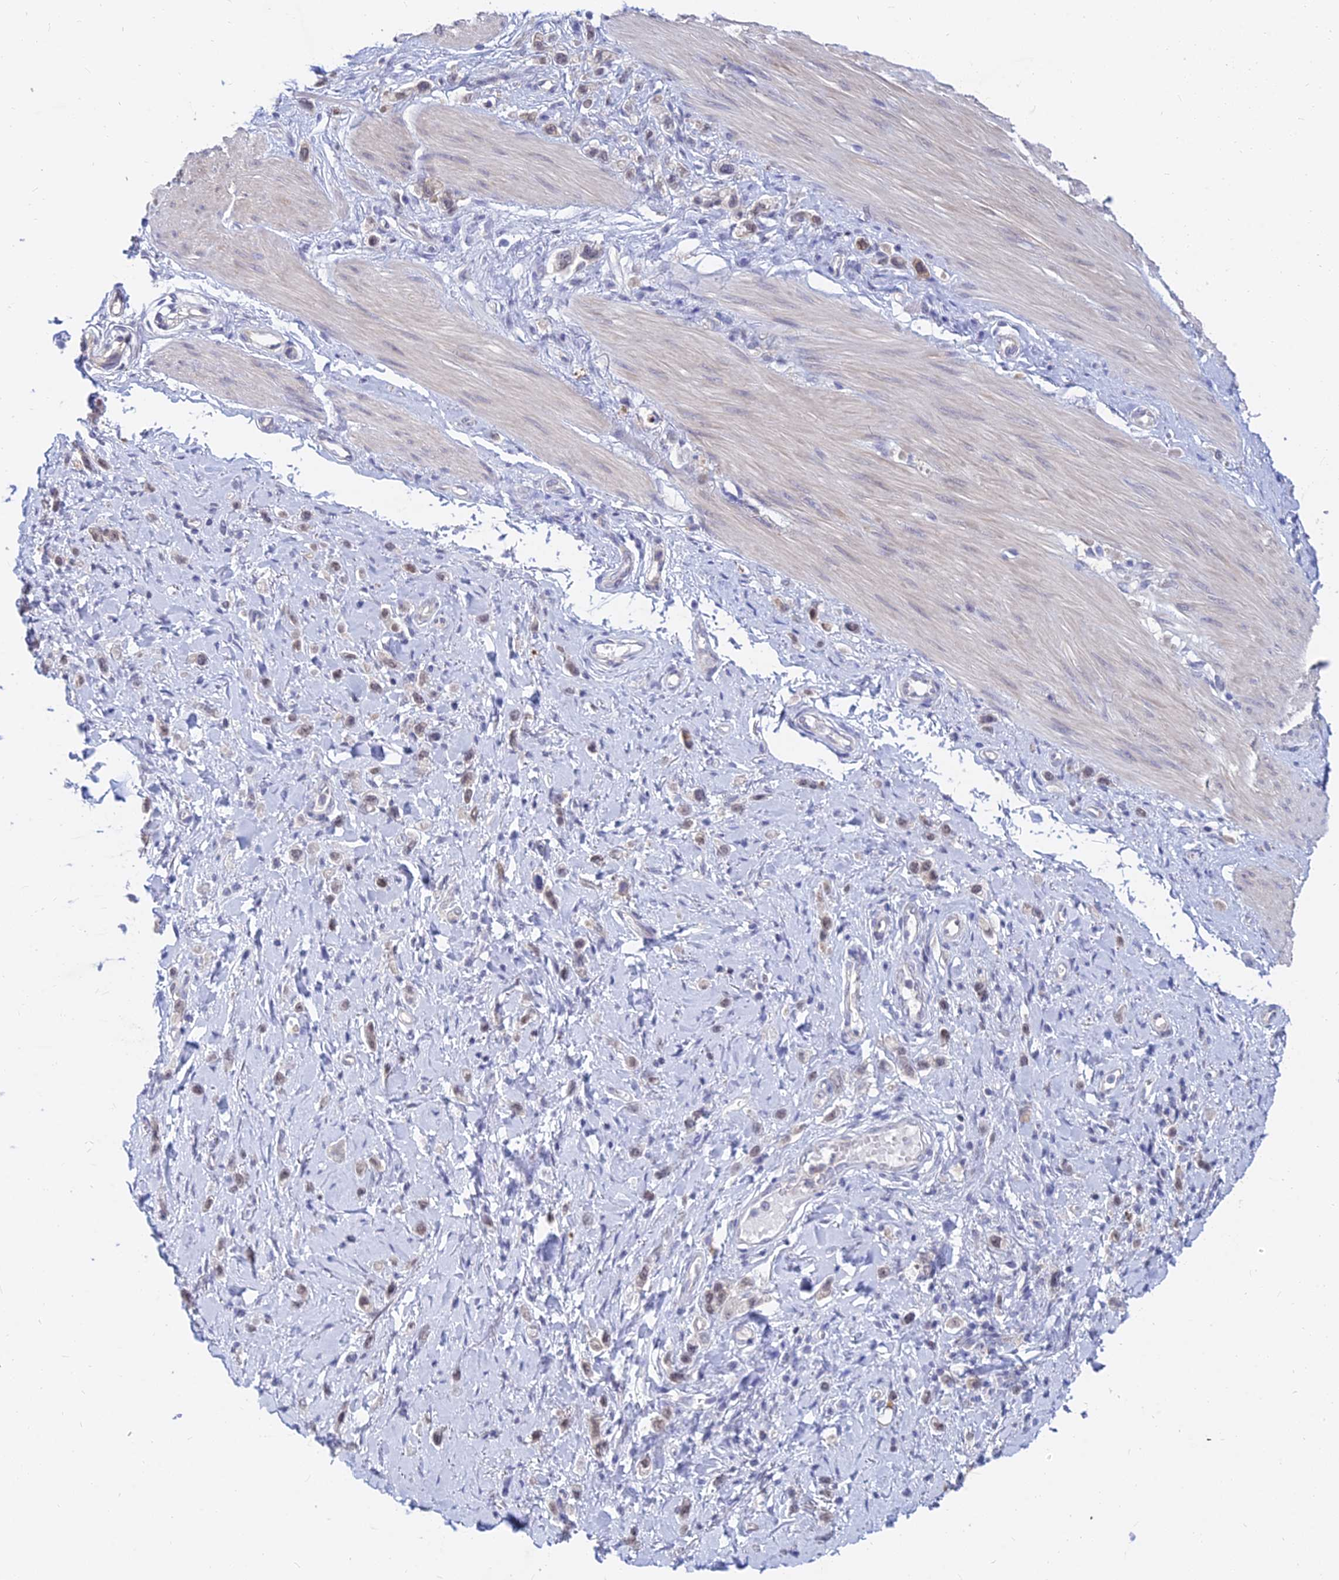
{"staining": {"intensity": "weak", "quantity": "25%-75%", "location": "cytoplasmic/membranous,nuclear"}, "tissue": "stomach cancer", "cell_type": "Tumor cells", "image_type": "cancer", "snomed": [{"axis": "morphology", "description": "Adenocarcinoma, NOS"}, {"axis": "topography", "description": "Stomach"}], "caption": "An IHC micrograph of neoplastic tissue is shown. Protein staining in brown labels weak cytoplasmic/membranous and nuclear positivity in stomach cancer within tumor cells.", "gene": "B3GALT4", "patient": {"sex": "female", "age": 65}}